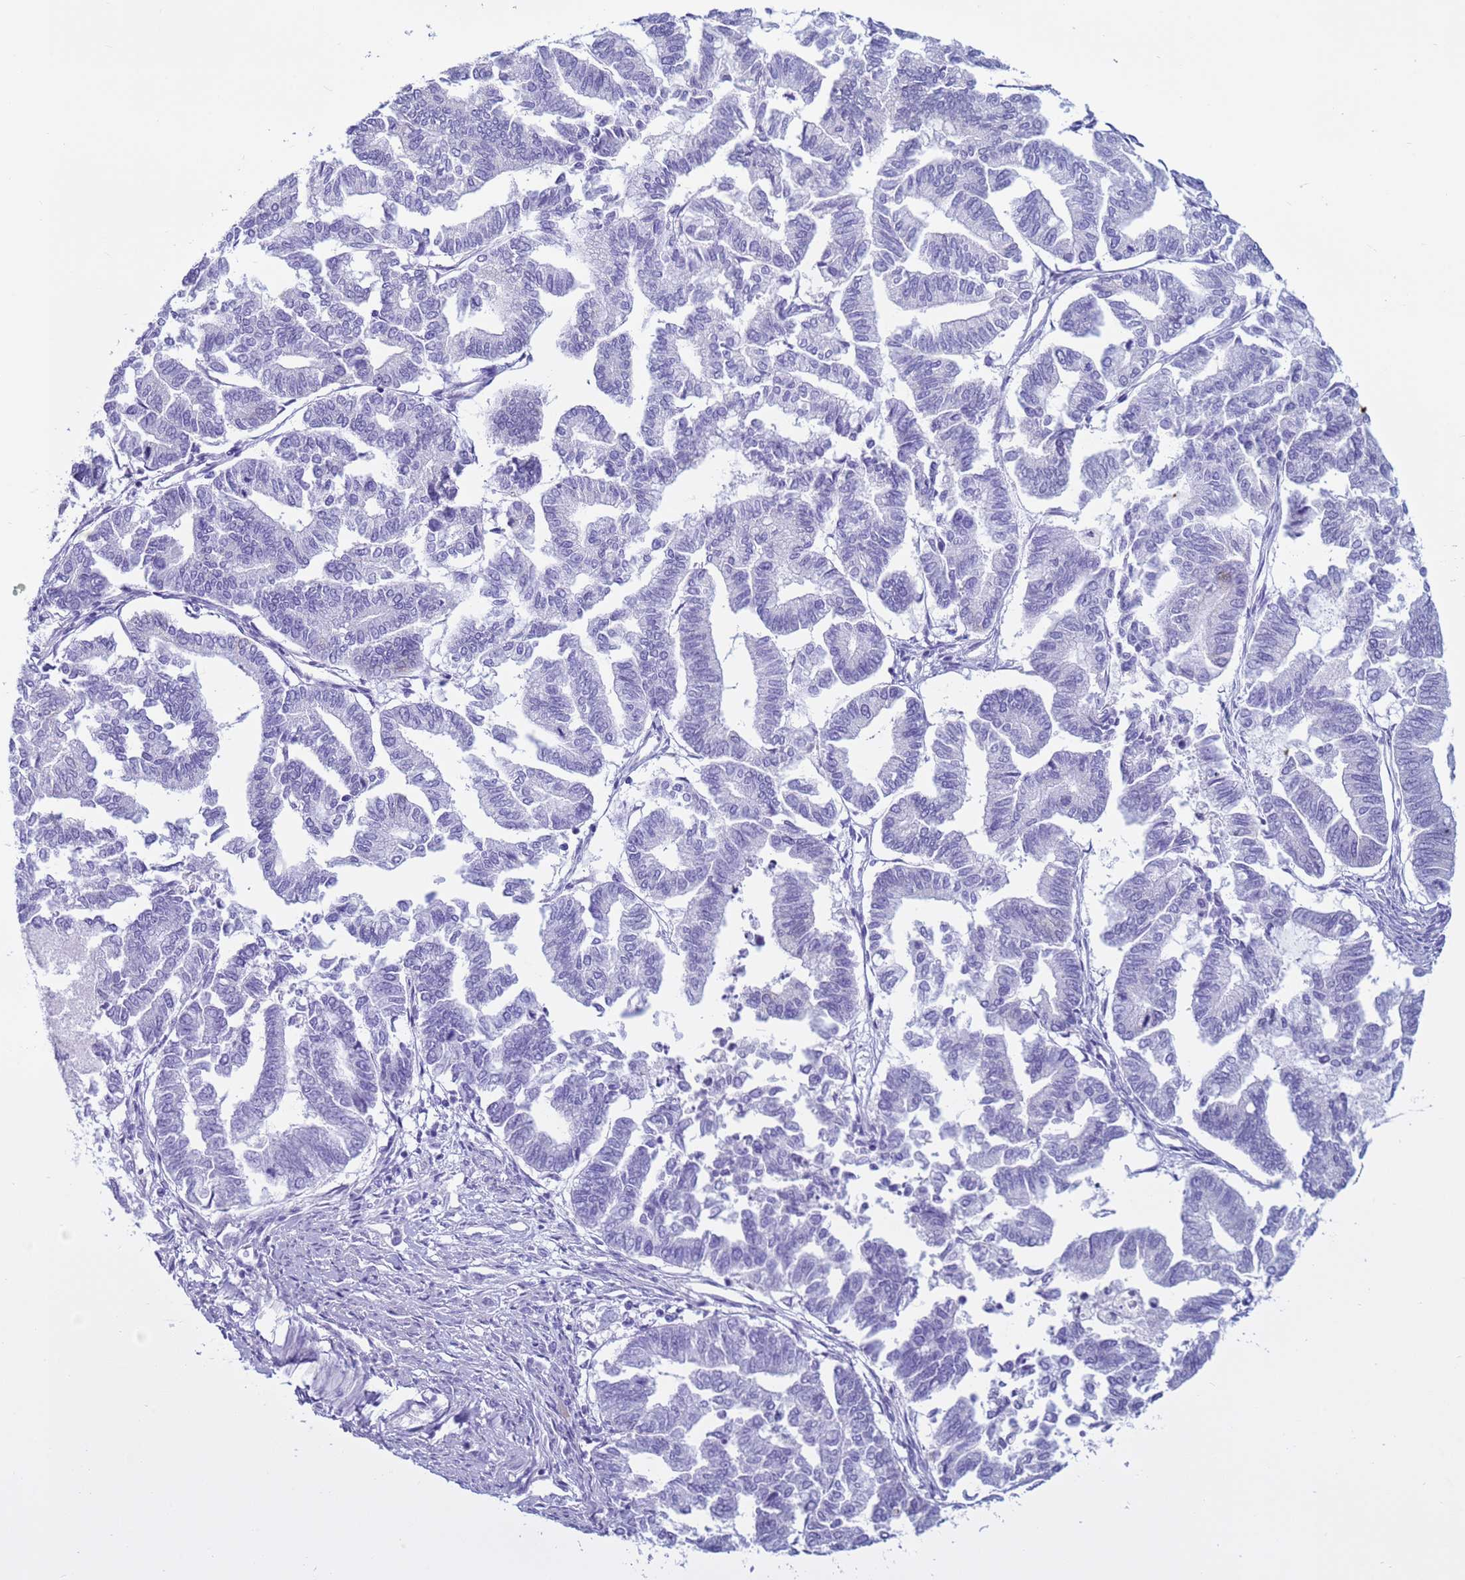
{"staining": {"intensity": "negative", "quantity": "none", "location": "none"}, "tissue": "endometrial cancer", "cell_type": "Tumor cells", "image_type": "cancer", "snomed": [{"axis": "morphology", "description": "Adenocarcinoma, NOS"}, {"axis": "topography", "description": "Endometrium"}], "caption": "Immunohistochemical staining of endometrial cancer reveals no significant expression in tumor cells.", "gene": "CST4", "patient": {"sex": "female", "age": 79}}